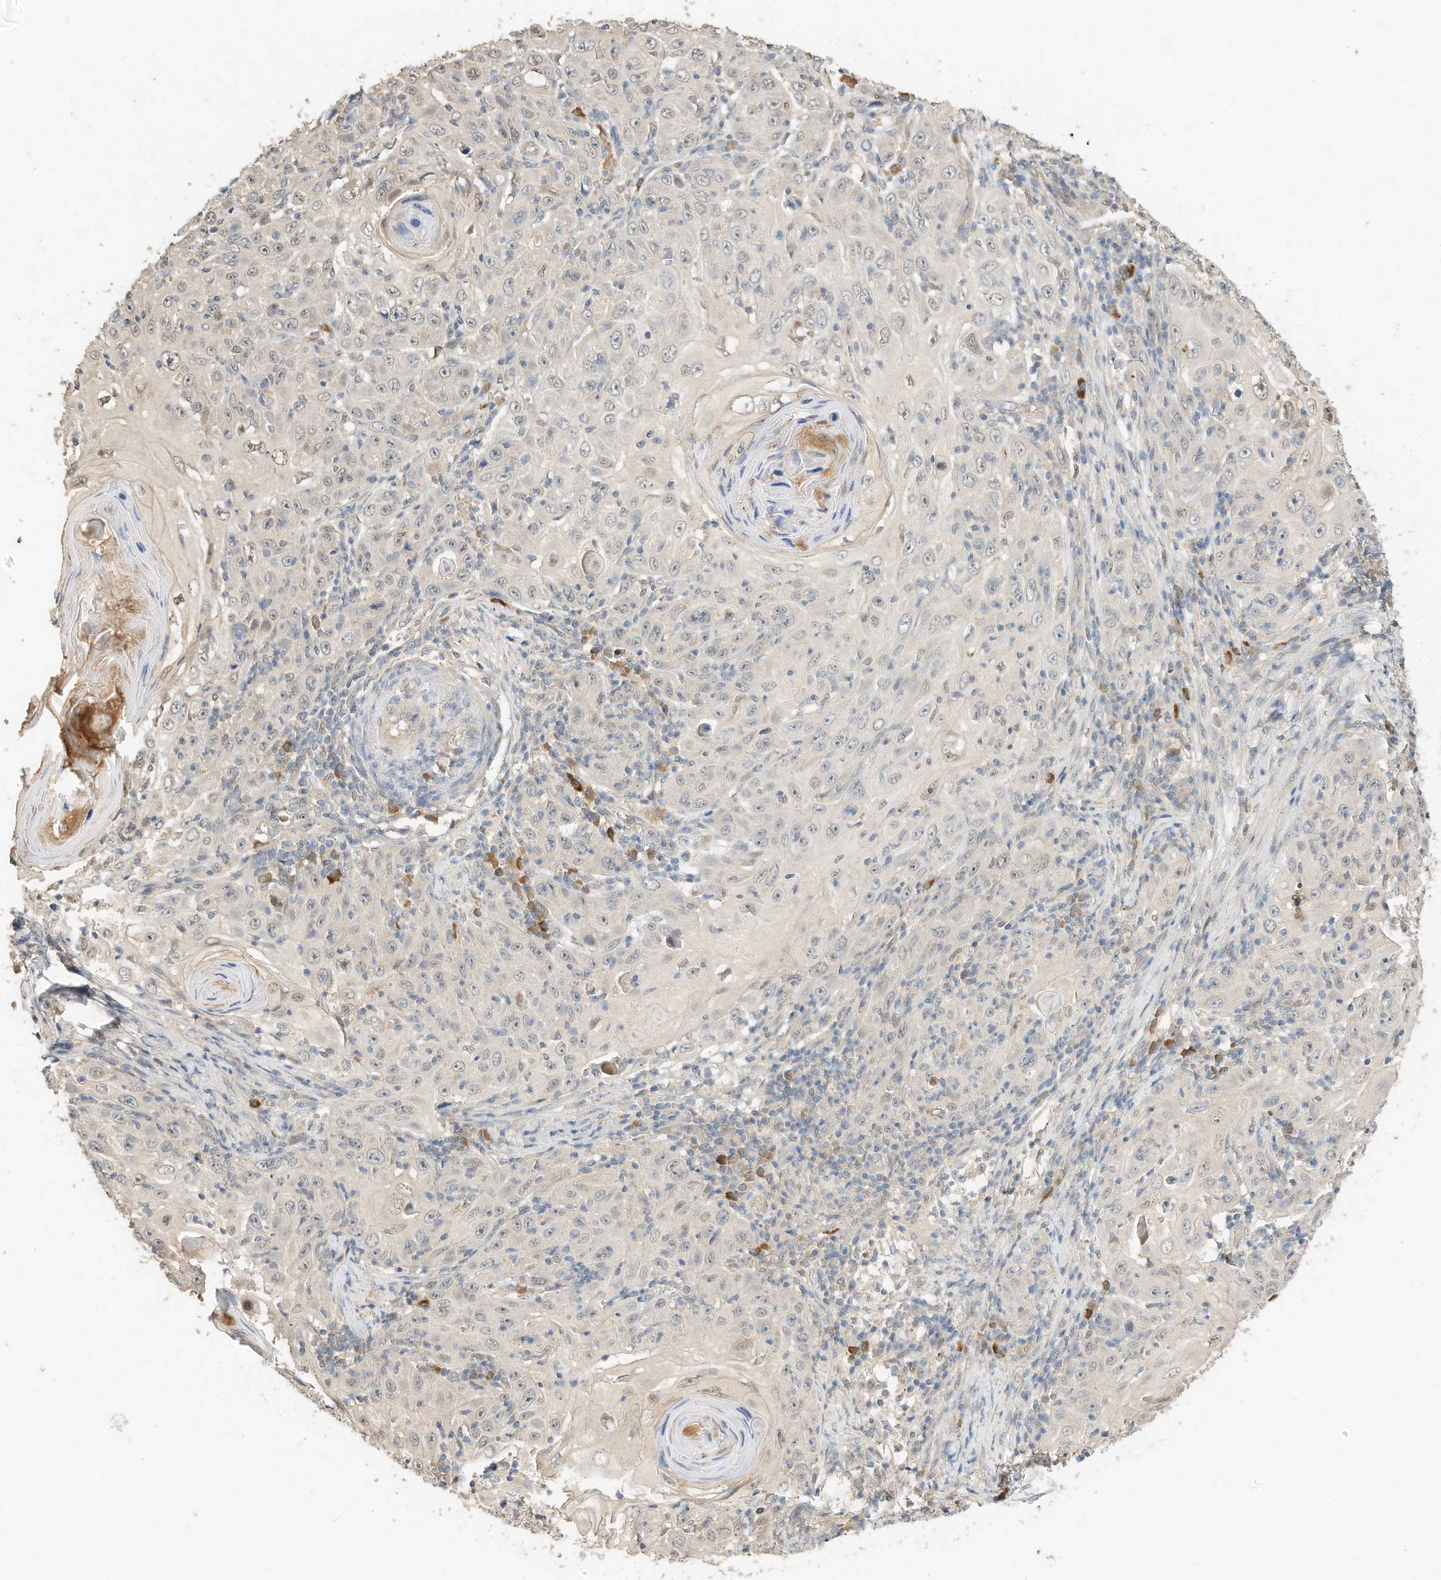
{"staining": {"intensity": "negative", "quantity": "none", "location": "none"}, "tissue": "skin cancer", "cell_type": "Tumor cells", "image_type": "cancer", "snomed": [{"axis": "morphology", "description": "Squamous cell carcinoma, NOS"}, {"axis": "topography", "description": "Skin"}], "caption": "High magnification brightfield microscopy of skin cancer stained with DAB (3,3'-diaminobenzidine) (brown) and counterstained with hematoxylin (blue): tumor cells show no significant positivity.", "gene": "OFD1", "patient": {"sex": "female", "age": 88}}